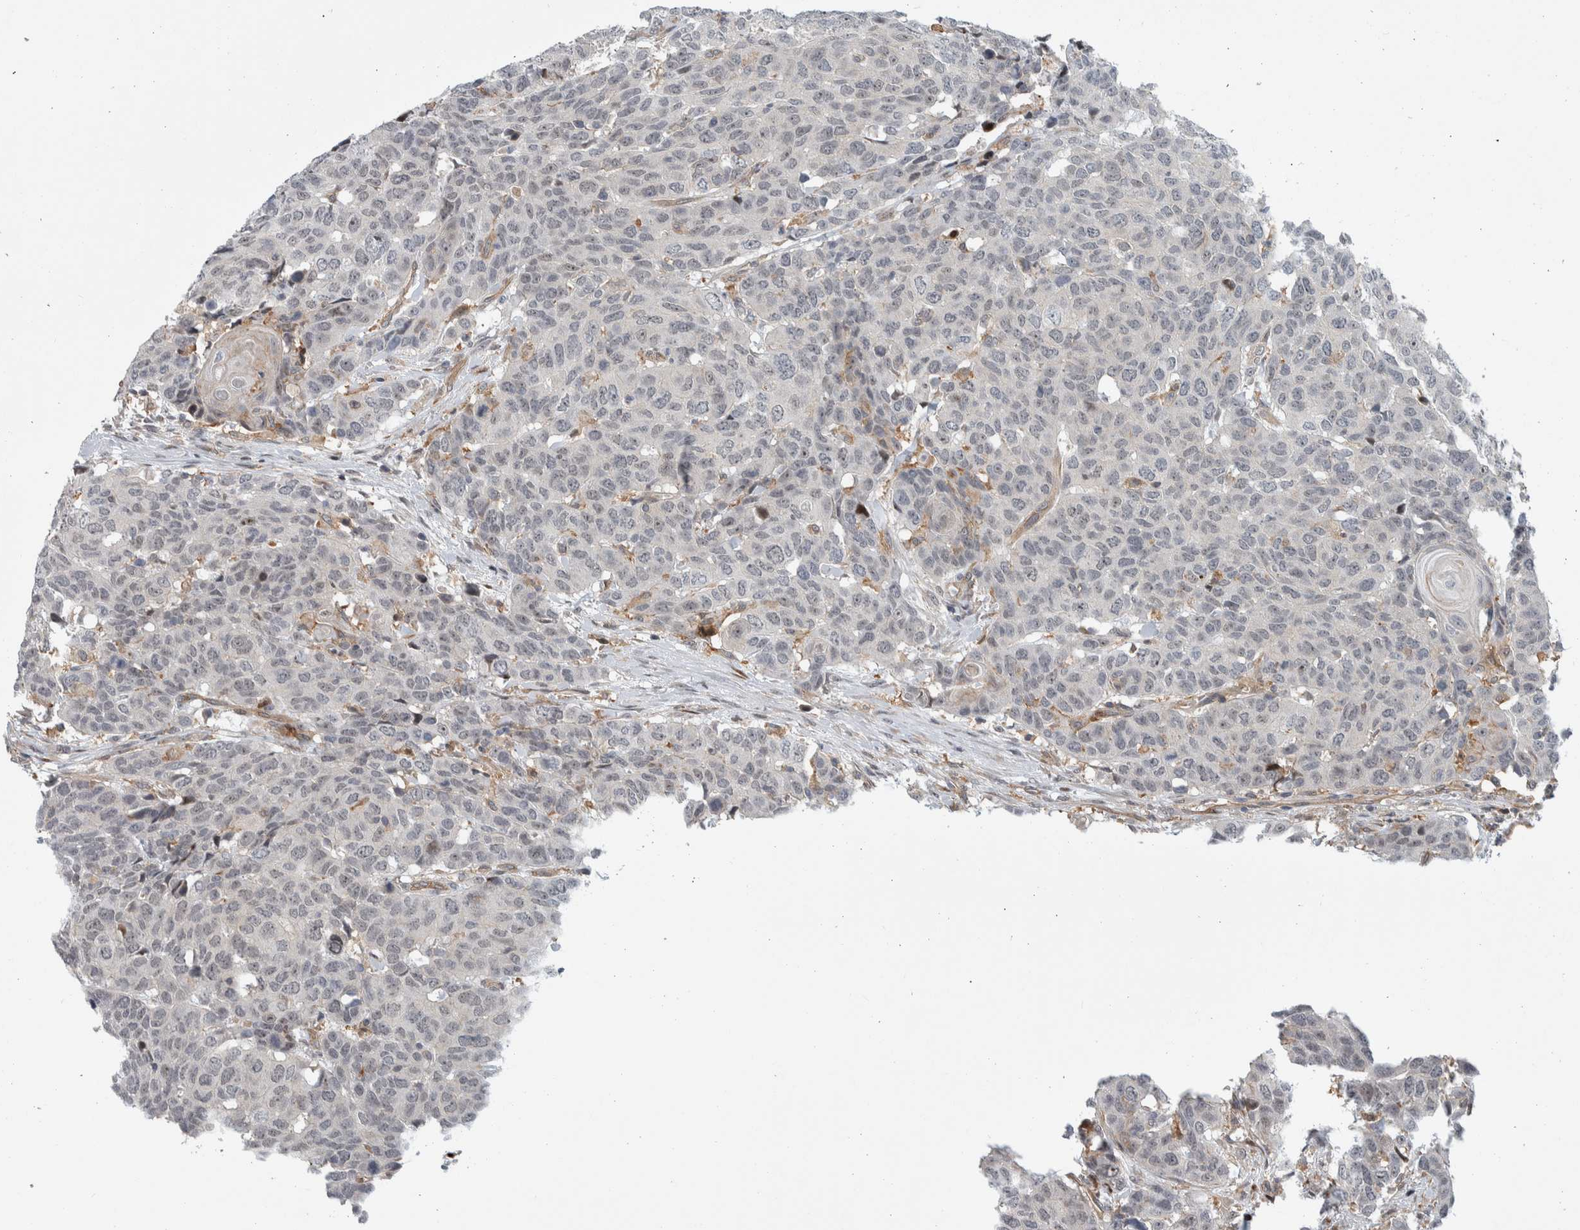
{"staining": {"intensity": "negative", "quantity": "none", "location": "none"}, "tissue": "head and neck cancer", "cell_type": "Tumor cells", "image_type": "cancer", "snomed": [{"axis": "morphology", "description": "Squamous cell carcinoma, NOS"}, {"axis": "topography", "description": "Head-Neck"}], "caption": "This is a image of immunohistochemistry staining of head and neck cancer, which shows no staining in tumor cells.", "gene": "MSL1", "patient": {"sex": "male", "age": 66}}